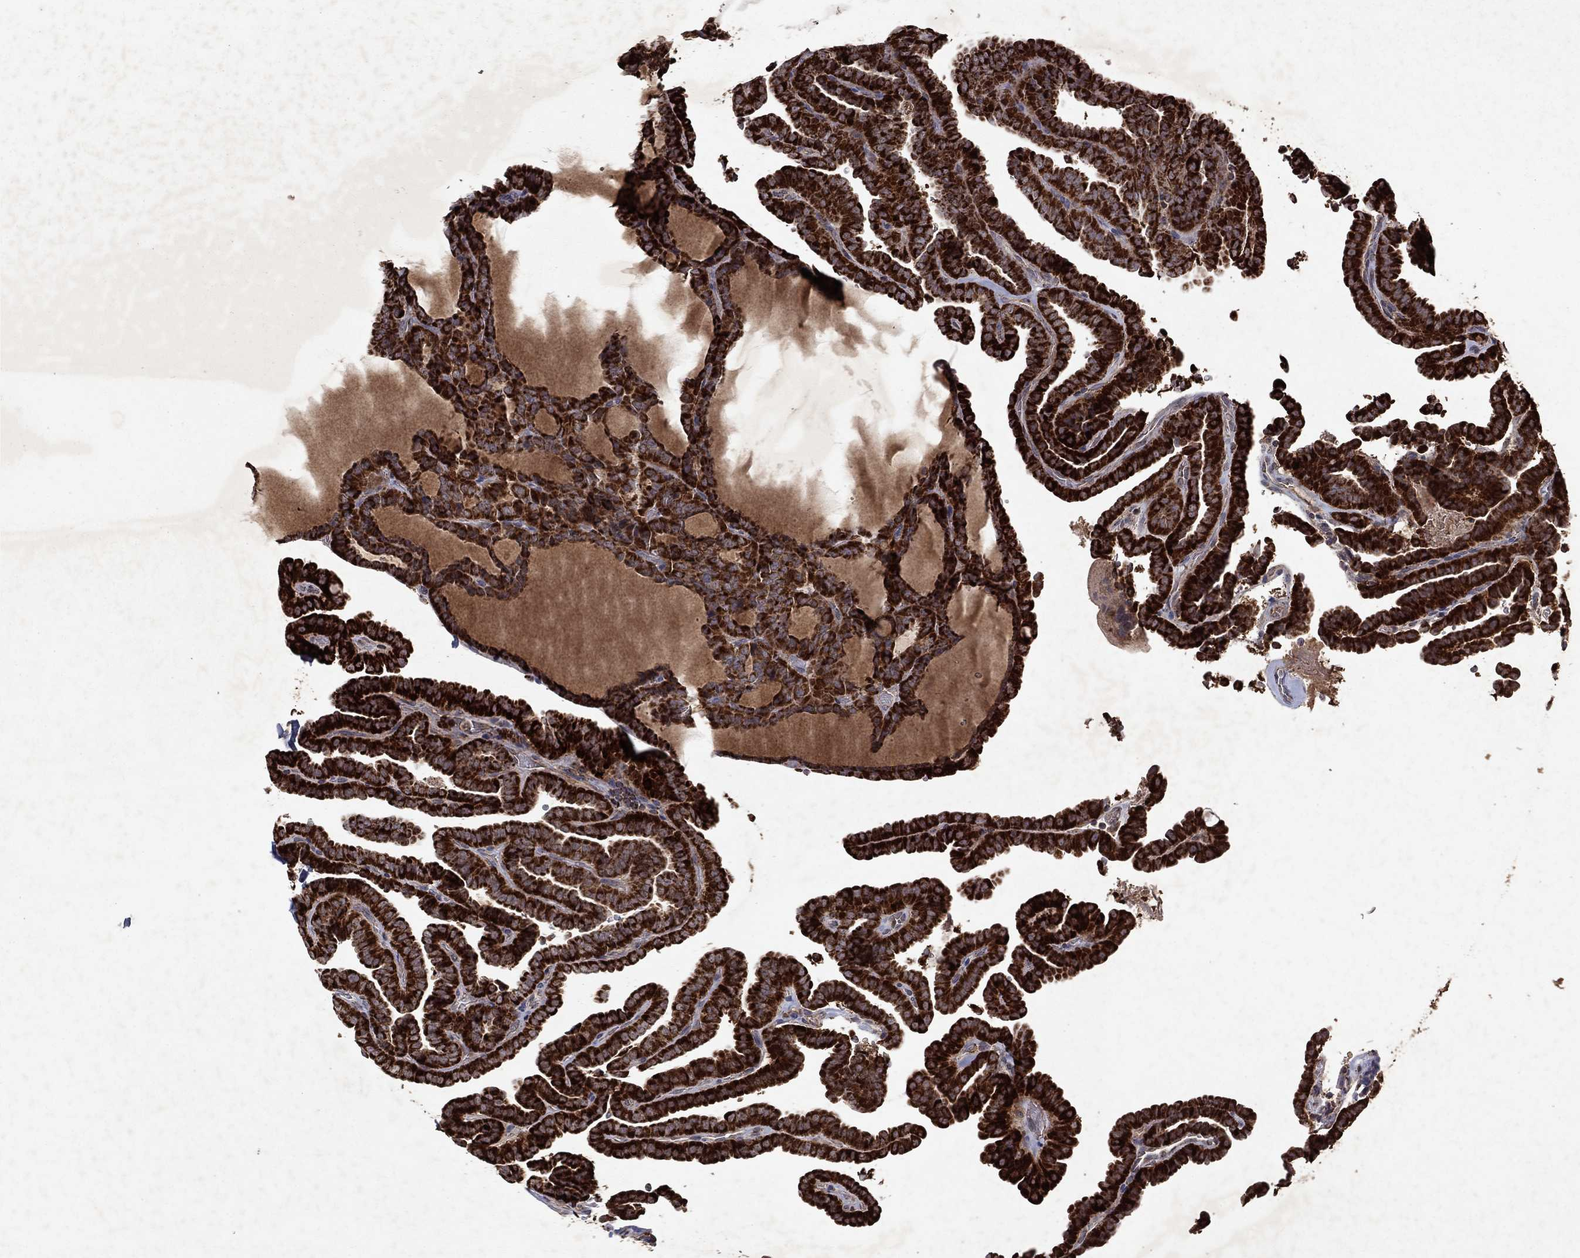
{"staining": {"intensity": "strong", "quantity": ">75%", "location": "cytoplasmic/membranous"}, "tissue": "thyroid cancer", "cell_type": "Tumor cells", "image_type": "cancer", "snomed": [{"axis": "morphology", "description": "Papillary adenocarcinoma, NOS"}, {"axis": "topography", "description": "Thyroid gland"}], "caption": "Tumor cells exhibit strong cytoplasmic/membranous positivity in about >75% of cells in thyroid cancer. (DAB (3,3'-diaminobenzidine) IHC with brightfield microscopy, high magnification).", "gene": "PYROXD2", "patient": {"sex": "female", "age": 39}}